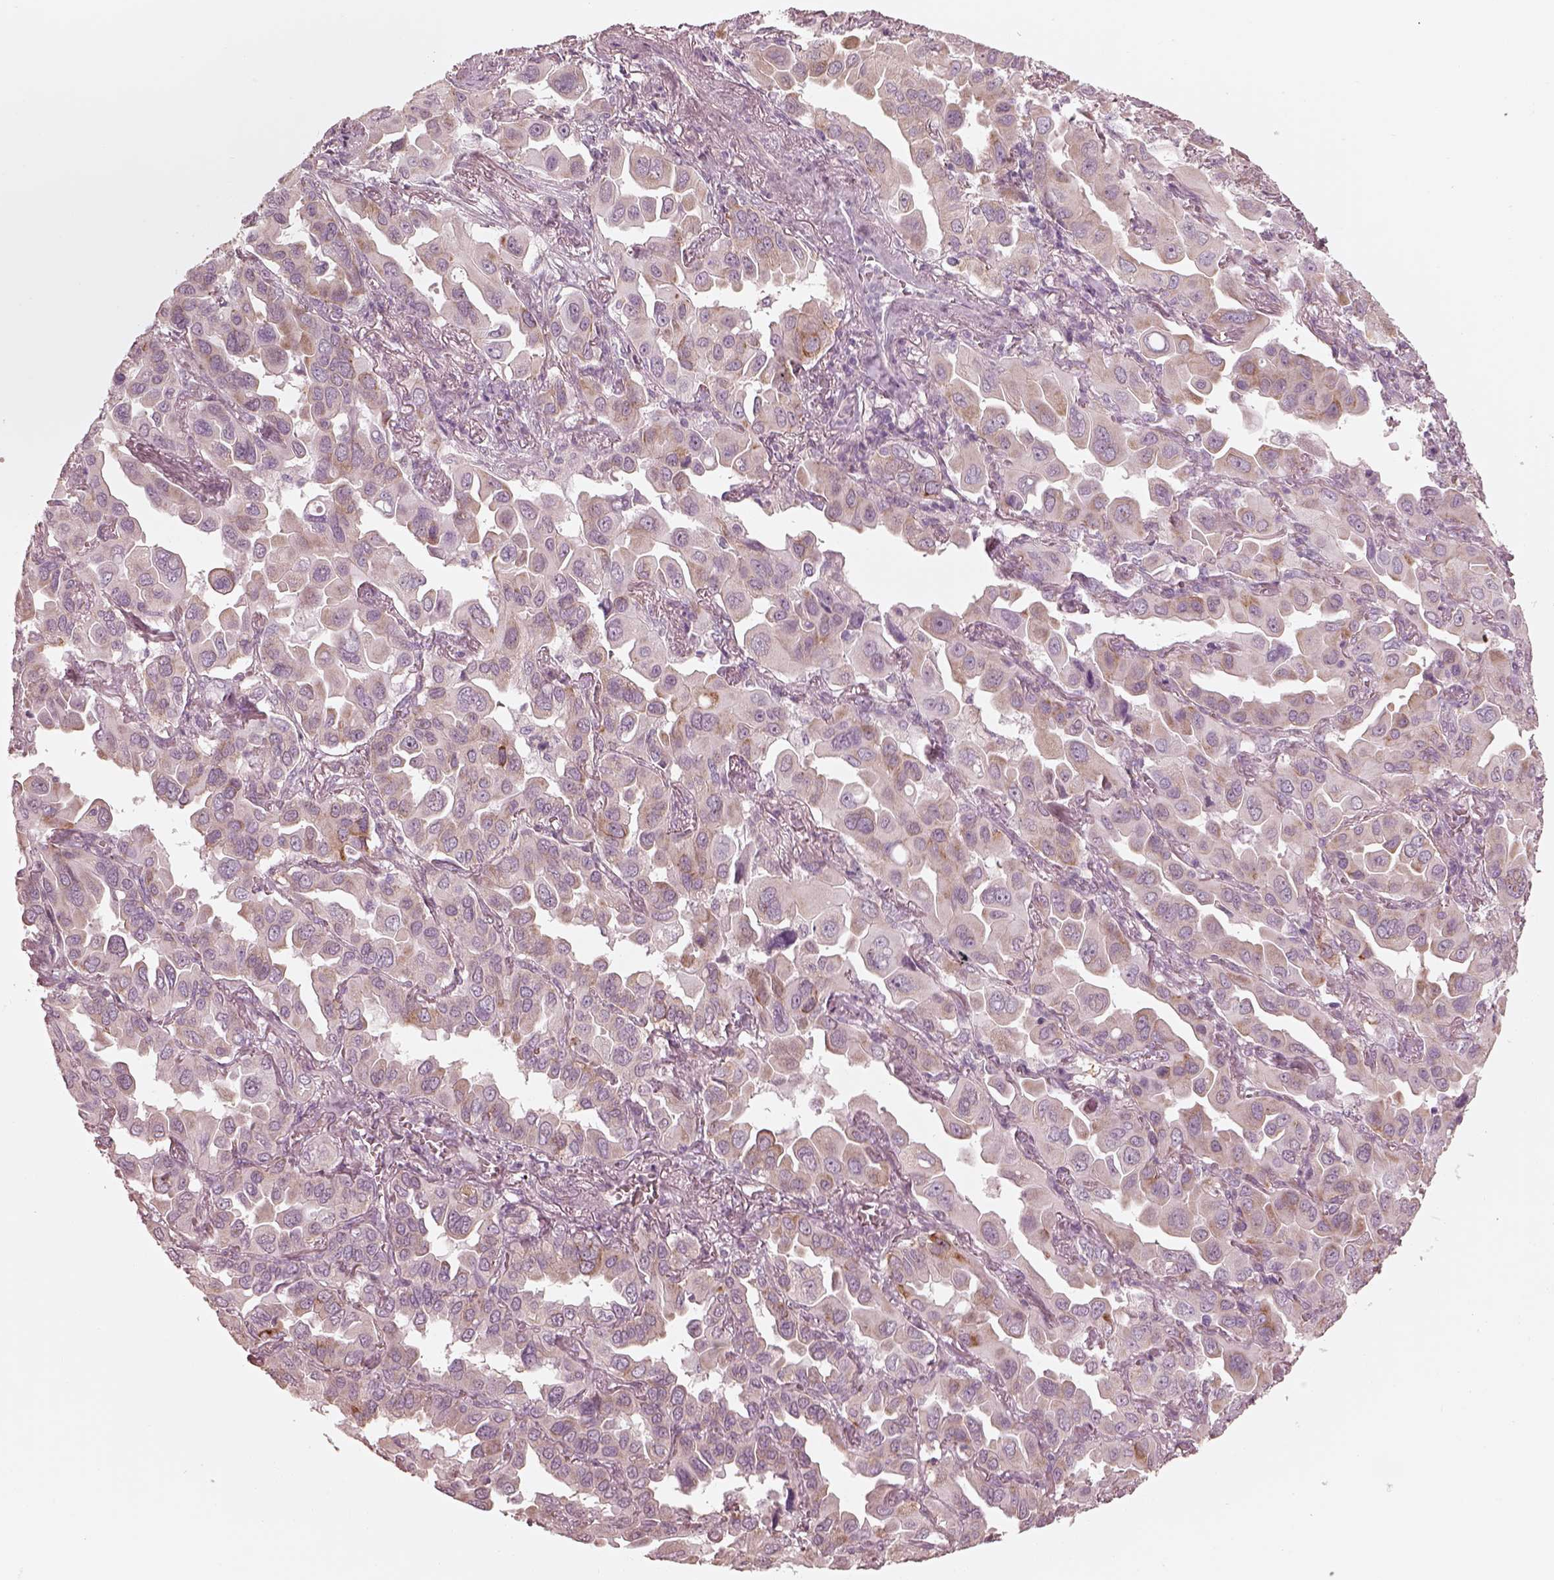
{"staining": {"intensity": "weak", "quantity": "<25%", "location": "cytoplasmic/membranous"}, "tissue": "lung cancer", "cell_type": "Tumor cells", "image_type": "cancer", "snomed": [{"axis": "morphology", "description": "Adenocarcinoma, NOS"}, {"axis": "topography", "description": "Lung"}], "caption": "Tumor cells show no significant expression in lung cancer (adenocarcinoma).", "gene": "RAB3C", "patient": {"sex": "male", "age": 64}}